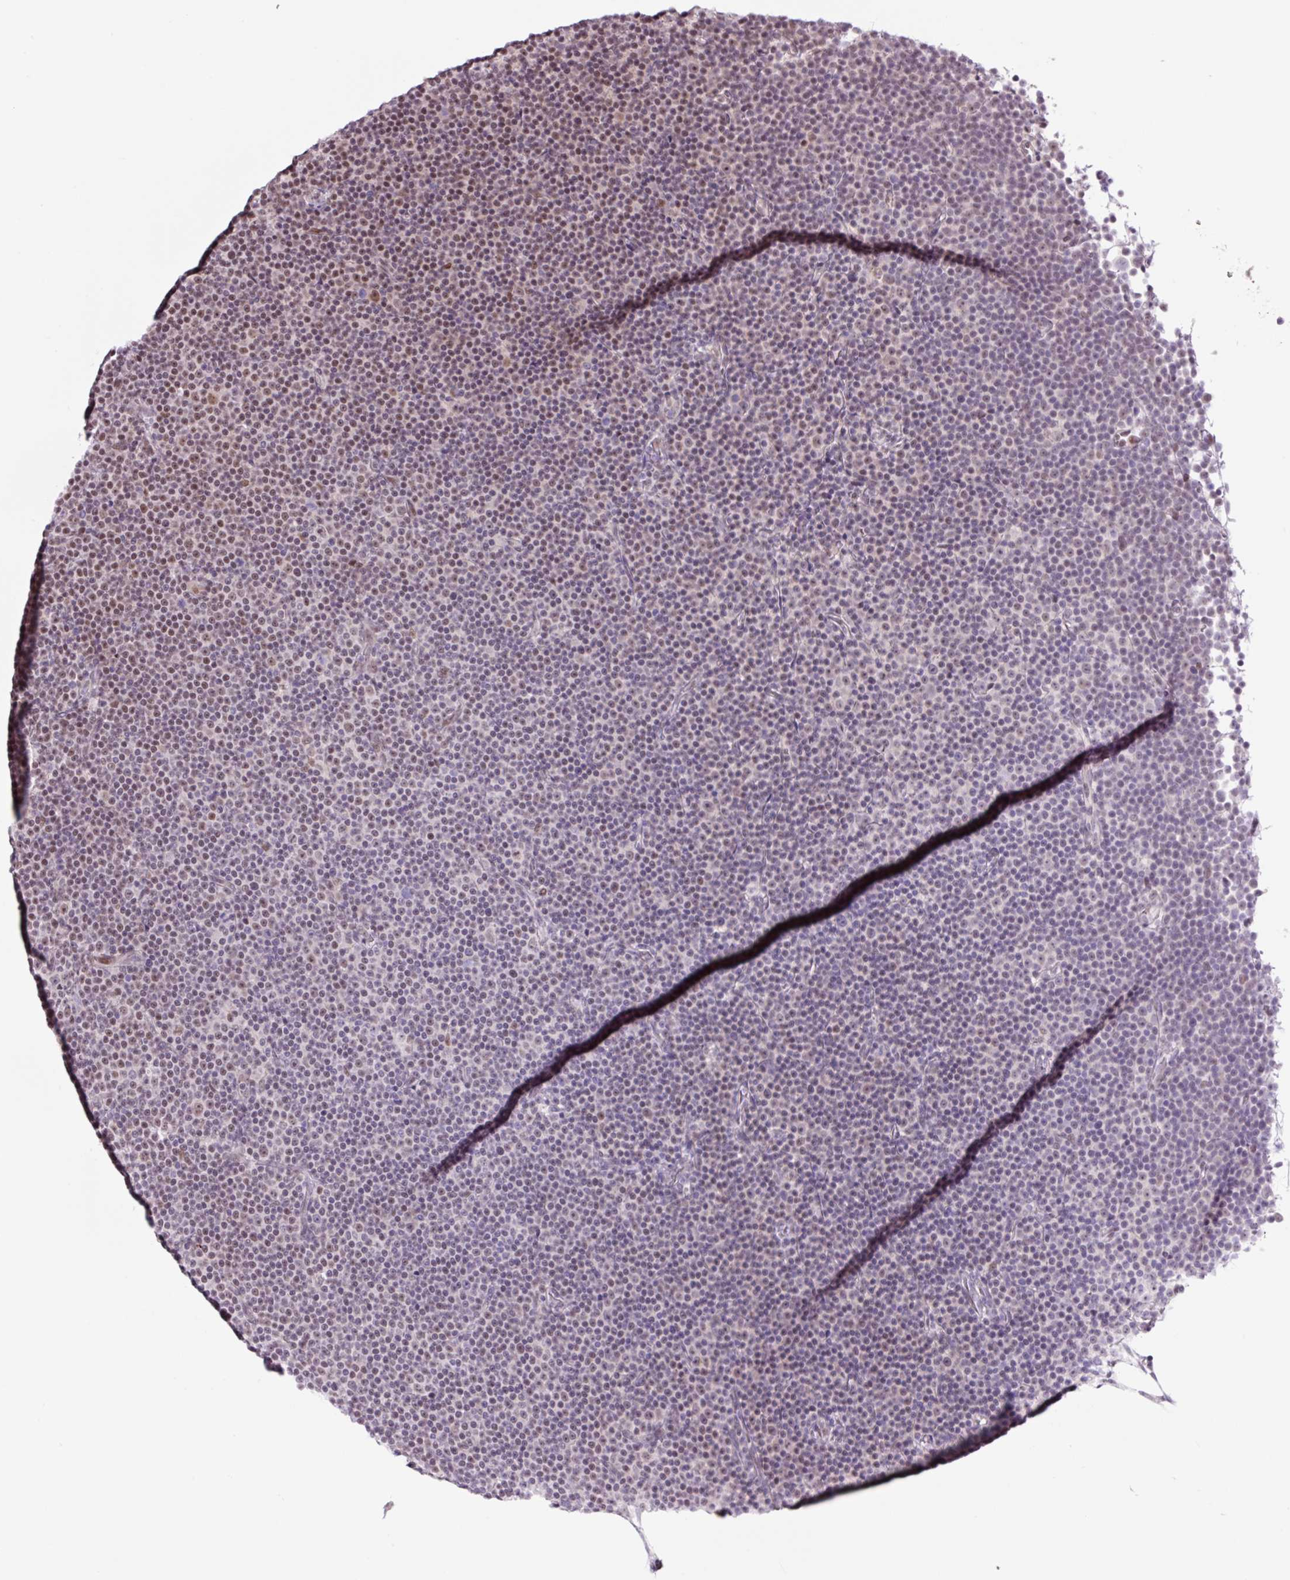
{"staining": {"intensity": "moderate", "quantity": "<25%", "location": "nuclear"}, "tissue": "lymphoma", "cell_type": "Tumor cells", "image_type": "cancer", "snomed": [{"axis": "morphology", "description": "Malignant lymphoma, non-Hodgkin's type, Low grade"}, {"axis": "topography", "description": "Lymph node"}], "caption": "Immunohistochemistry (IHC) staining of lymphoma, which exhibits low levels of moderate nuclear staining in approximately <25% of tumor cells indicating moderate nuclear protein staining. The staining was performed using DAB (brown) for protein detection and nuclei were counterstained in hematoxylin (blue).", "gene": "TAF1A", "patient": {"sex": "female", "age": 67}}